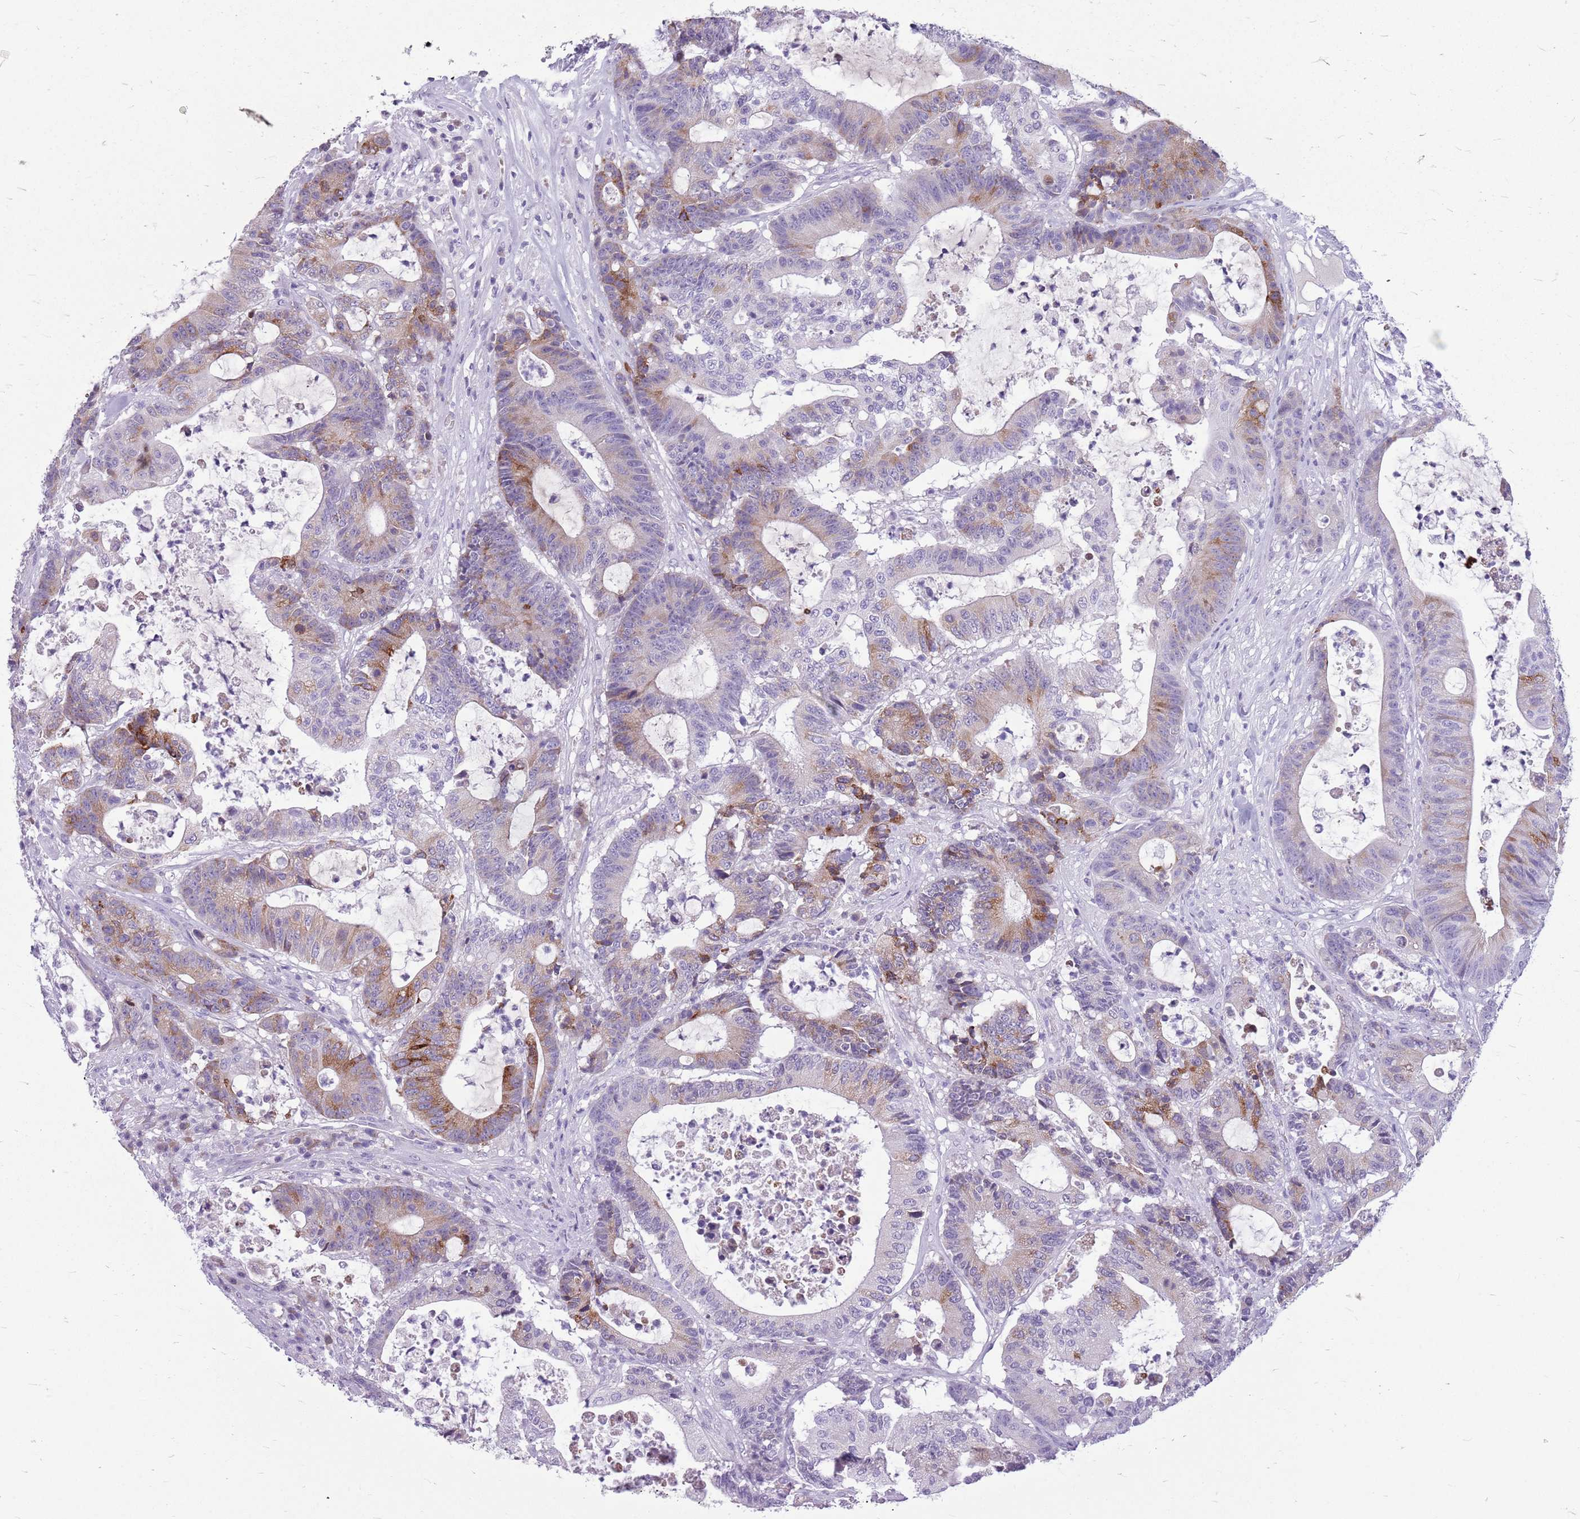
{"staining": {"intensity": "moderate", "quantity": "25%-75%", "location": "cytoplasmic/membranous"}, "tissue": "colorectal cancer", "cell_type": "Tumor cells", "image_type": "cancer", "snomed": [{"axis": "morphology", "description": "Adenocarcinoma, NOS"}, {"axis": "topography", "description": "Colon"}], "caption": "Tumor cells exhibit medium levels of moderate cytoplasmic/membranous staining in approximately 25%-75% of cells in human adenocarcinoma (colorectal).", "gene": "ZNF425", "patient": {"sex": "female", "age": 84}}